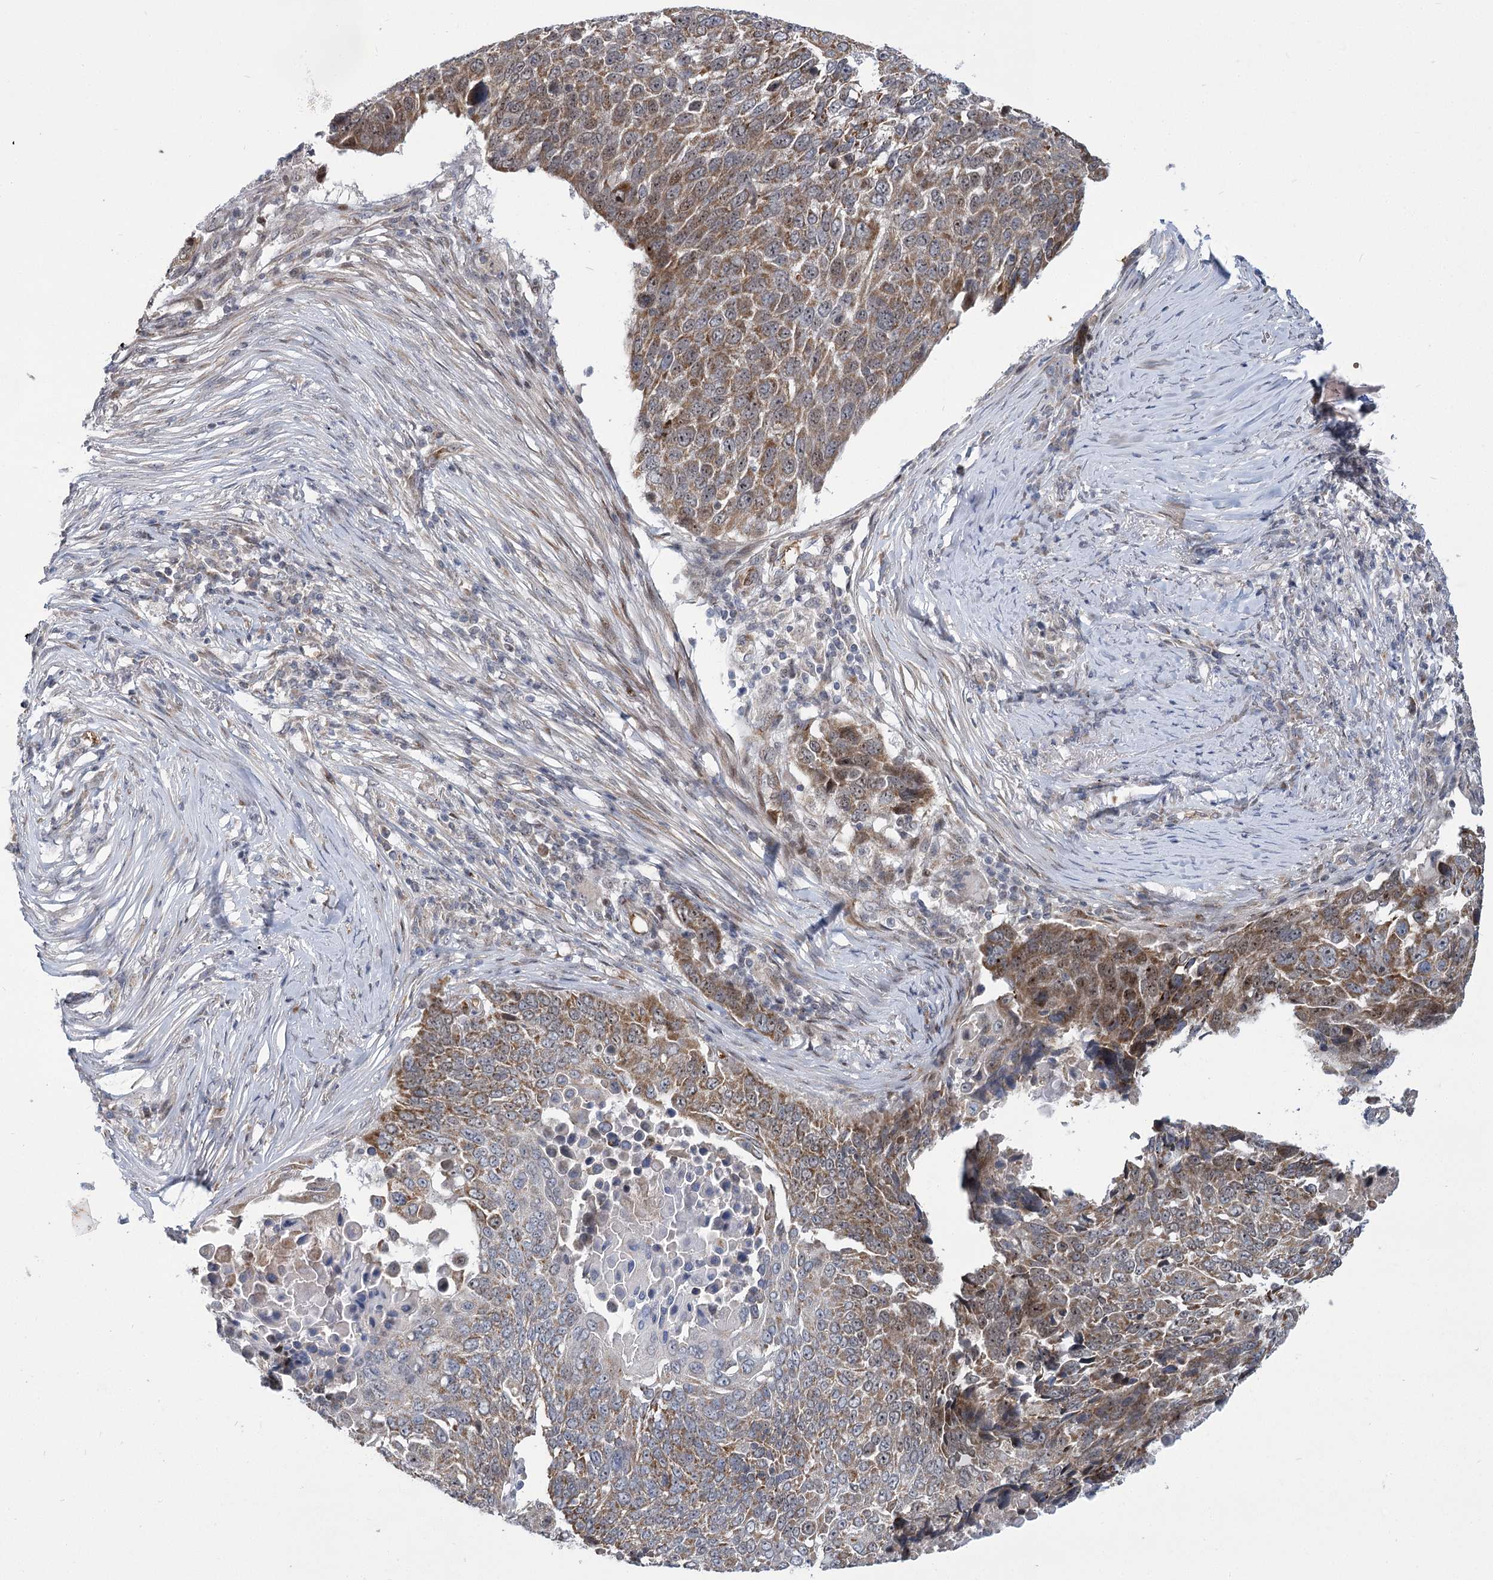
{"staining": {"intensity": "moderate", "quantity": ">75%", "location": "cytoplasmic/membranous,nuclear"}, "tissue": "lung cancer", "cell_type": "Tumor cells", "image_type": "cancer", "snomed": [{"axis": "morphology", "description": "Squamous cell carcinoma, NOS"}, {"axis": "topography", "description": "Lung"}], "caption": "Immunohistochemical staining of human lung cancer exhibits medium levels of moderate cytoplasmic/membranous and nuclear protein staining in approximately >75% of tumor cells. Immunohistochemistry (ihc) stains the protein of interest in brown and the nuclei are stained blue.", "gene": "NSMCE4A", "patient": {"sex": "male", "age": 66}}